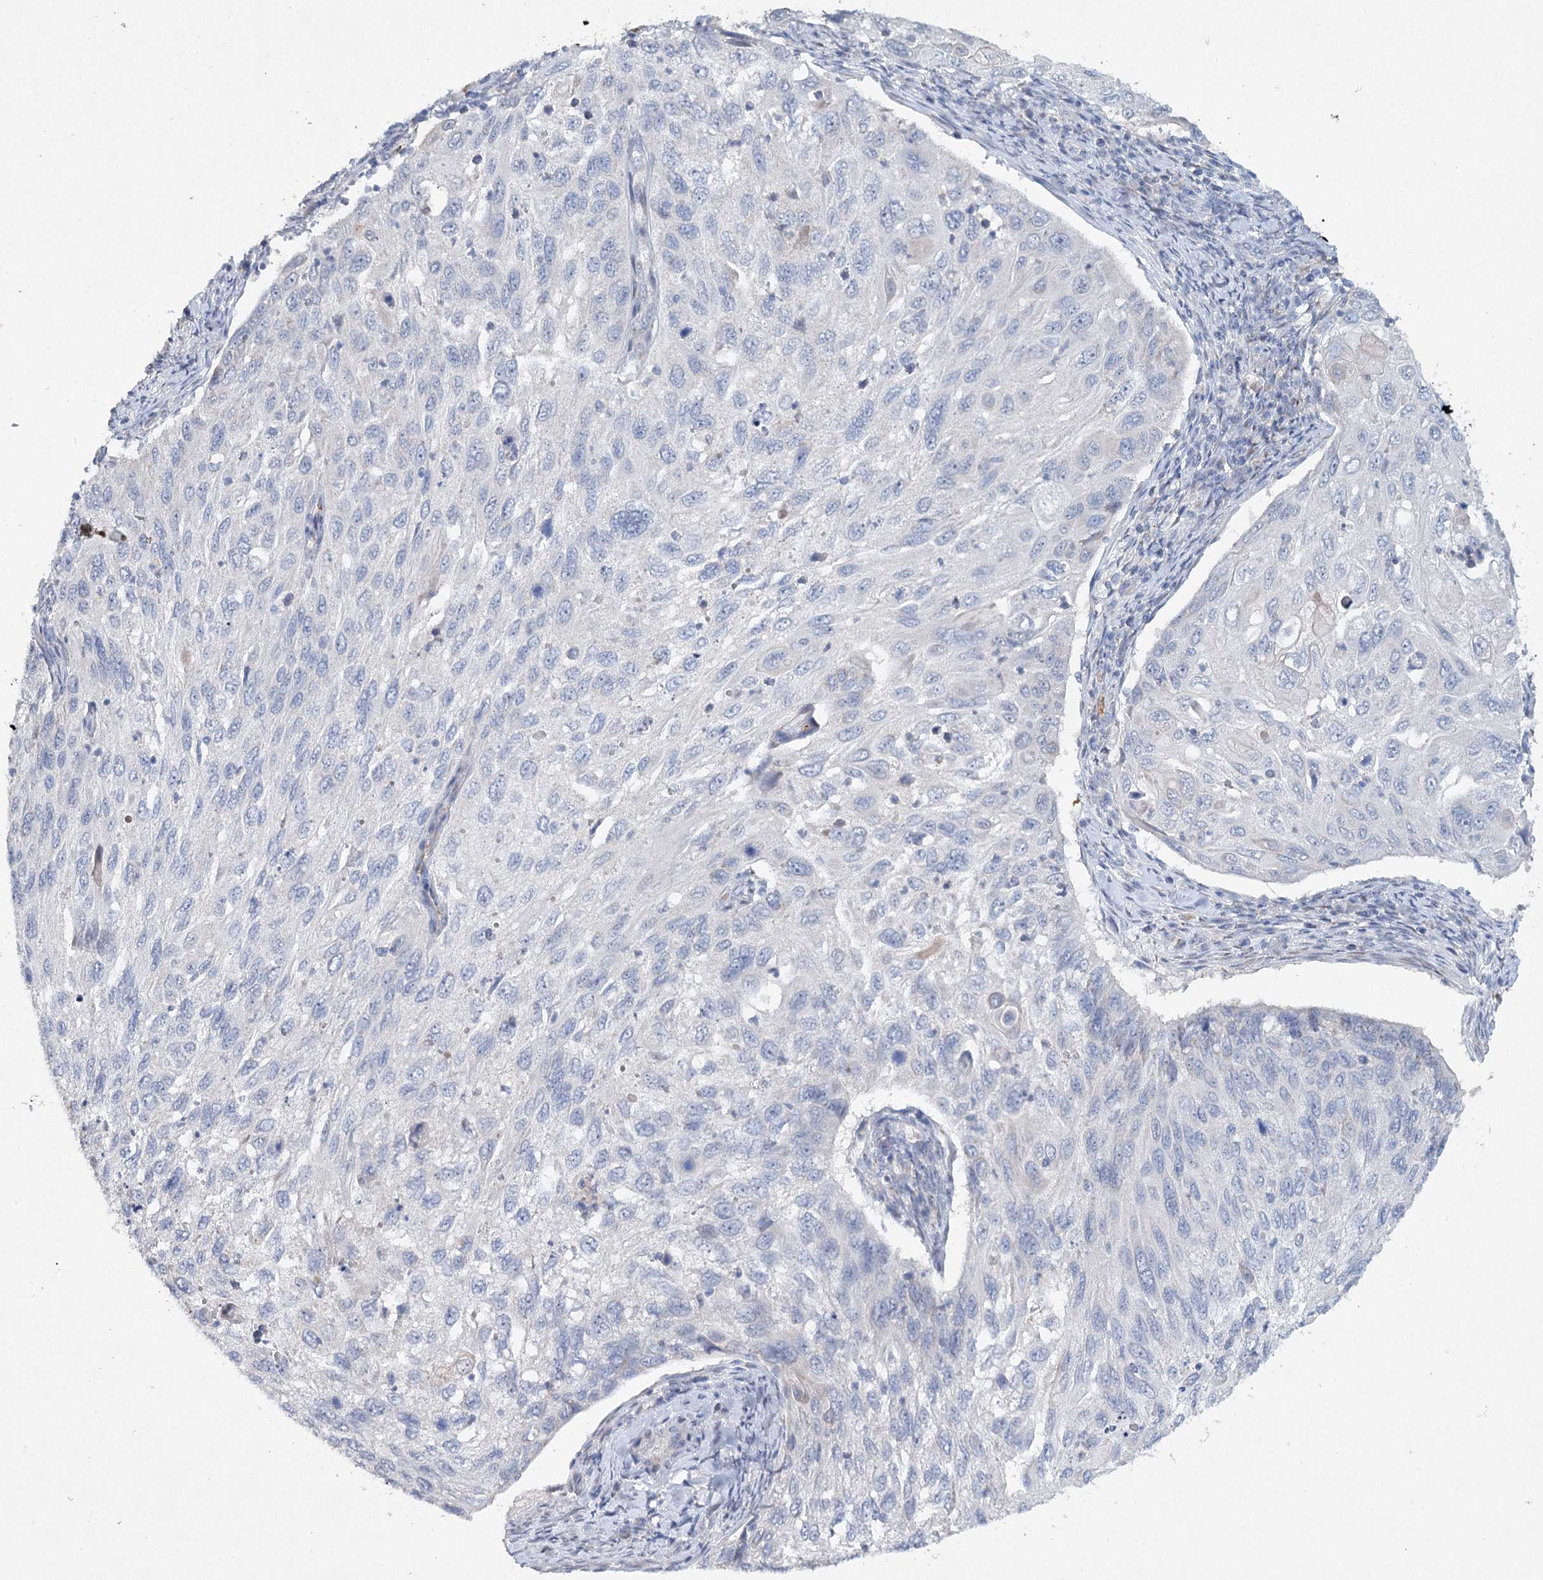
{"staining": {"intensity": "negative", "quantity": "none", "location": "none"}, "tissue": "cervical cancer", "cell_type": "Tumor cells", "image_type": "cancer", "snomed": [{"axis": "morphology", "description": "Squamous cell carcinoma, NOS"}, {"axis": "topography", "description": "Cervix"}], "caption": "This is an IHC image of human squamous cell carcinoma (cervical). There is no staining in tumor cells.", "gene": "RFX6", "patient": {"sex": "female", "age": 70}}